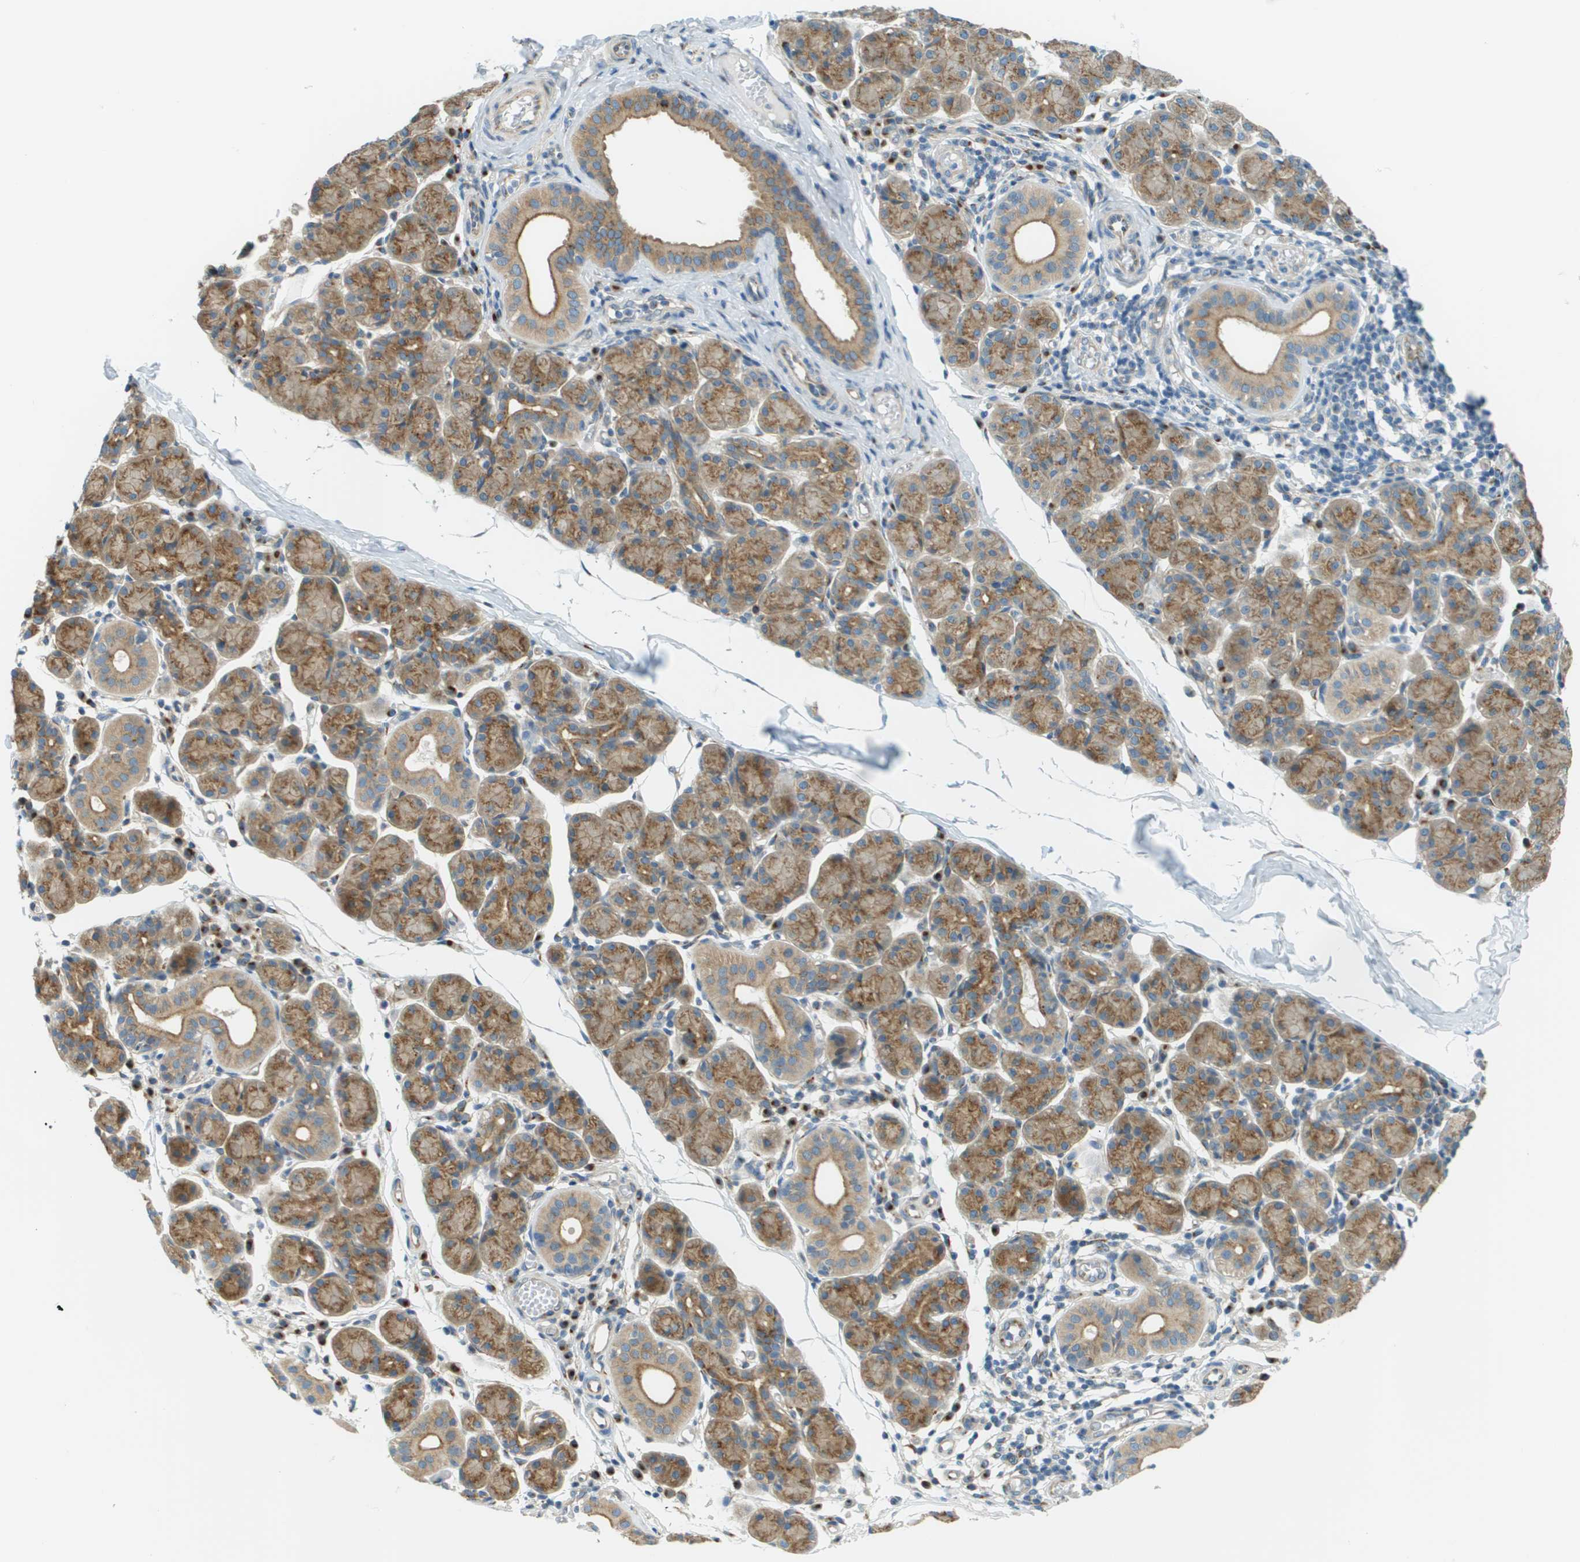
{"staining": {"intensity": "moderate", "quantity": ">75%", "location": "cytoplasmic/membranous"}, "tissue": "salivary gland", "cell_type": "Glandular cells", "image_type": "normal", "snomed": [{"axis": "morphology", "description": "Normal tissue, NOS"}, {"axis": "morphology", "description": "Inflammation, NOS"}, {"axis": "topography", "description": "Lymph node"}, {"axis": "topography", "description": "Salivary gland"}], "caption": "Immunohistochemical staining of normal human salivary gland reveals >75% levels of moderate cytoplasmic/membranous protein staining in about >75% of glandular cells.", "gene": "ACBD3", "patient": {"sex": "male", "age": 3}}